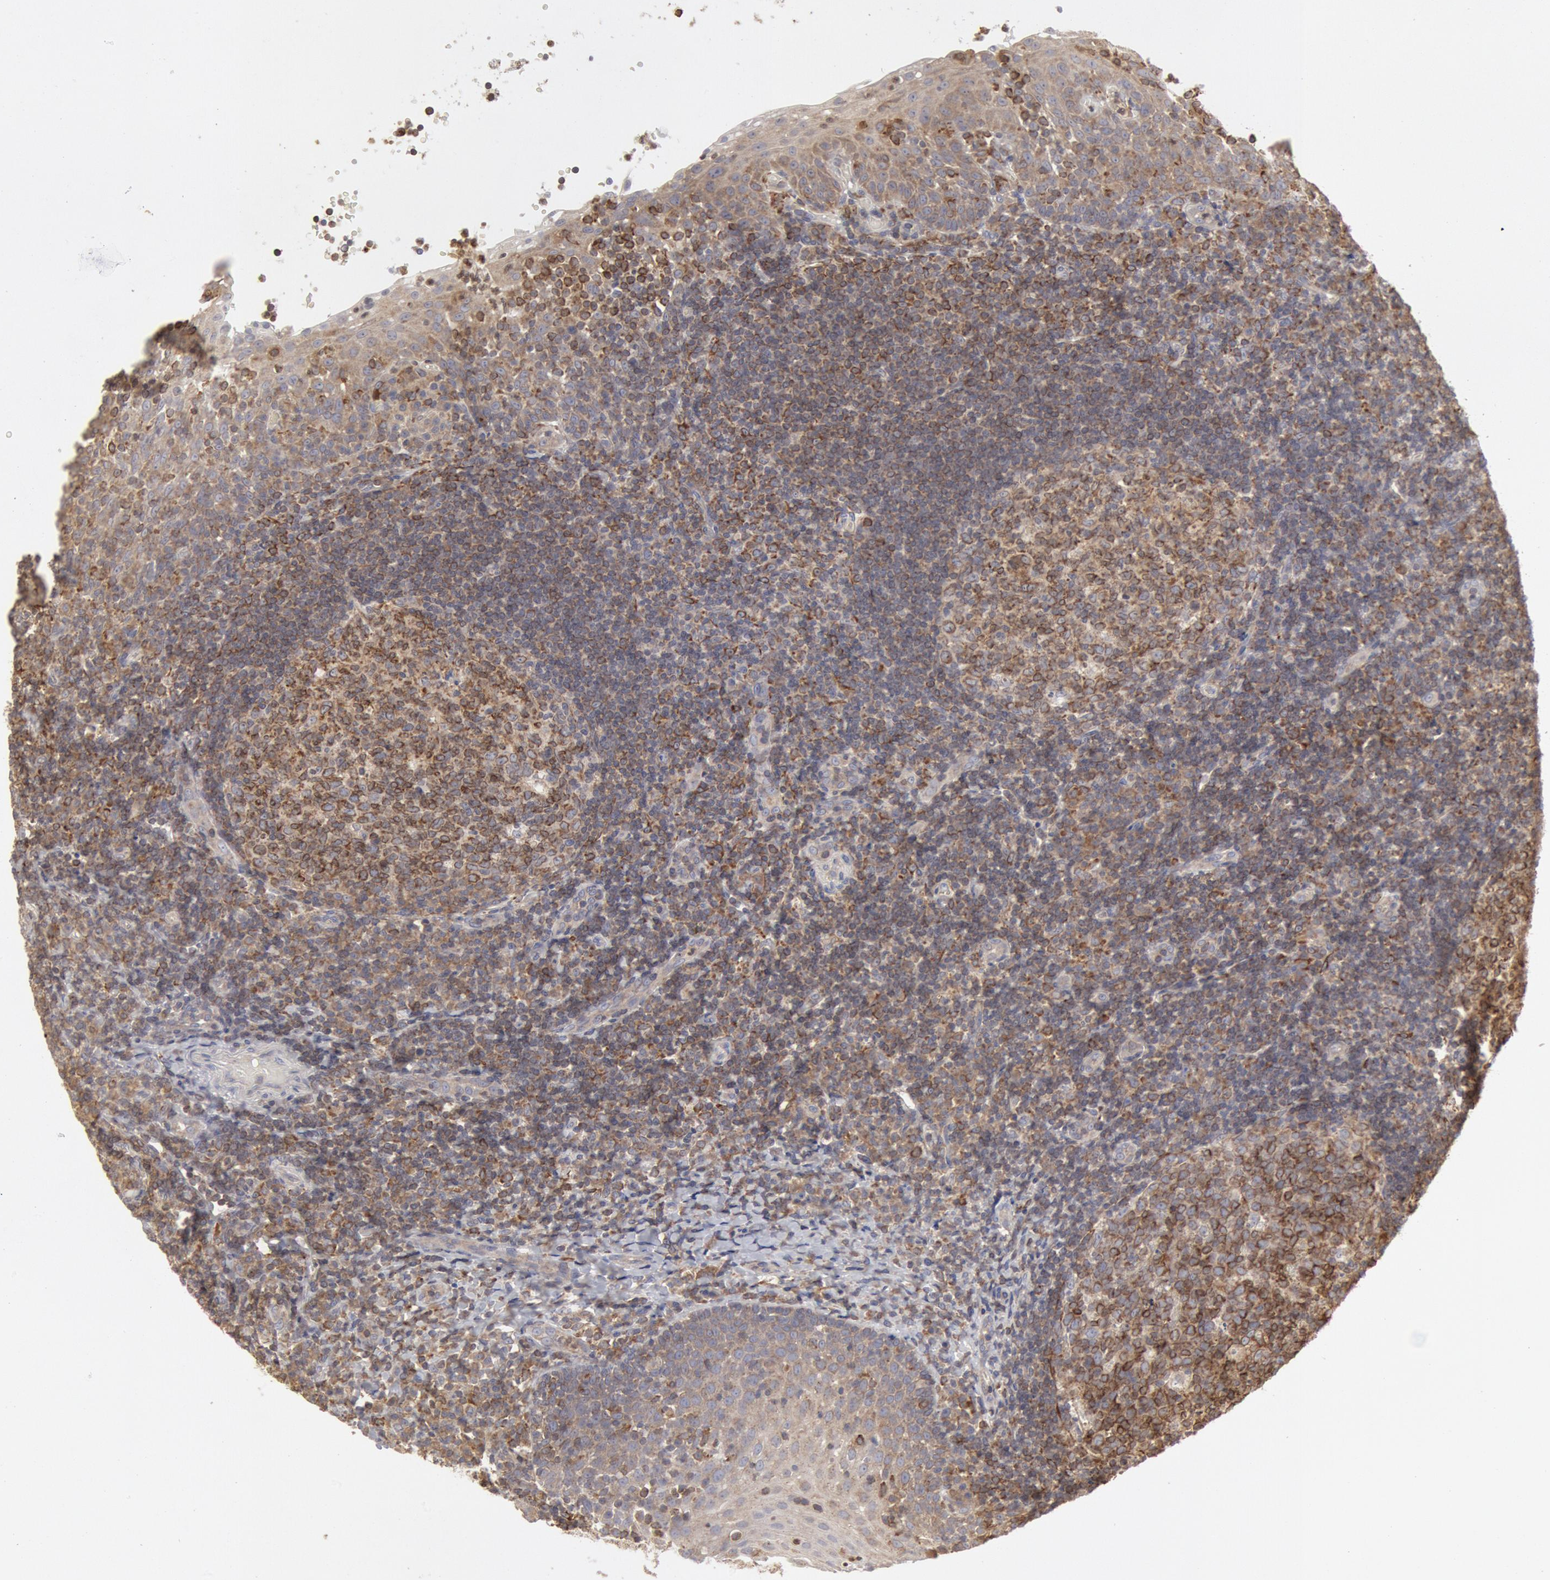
{"staining": {"intensity": "strong", "quantity": ">75%", "location": "cytoplasmic/membranous"}, "tissue": "tonsil", "cell_type": "Germinal center cells", "image_type": "normal", "snomed": [{"axis": "morphology", "description": "Normal tissue, NOS"}, {"axis": "topography", "description": "Tonsil"}], "caption": "Protein expression analysis of normal human tonsil reveals strong cytoplasmic/membranous positivity in approximately >75% of germinal center cells. Using DAB (brown) and hematoxylin (blue) stains, captured at high magnification using brightfield microscopy.", "gene": "OSBPL8", "patient": {"sex": "female", "age": 40}}